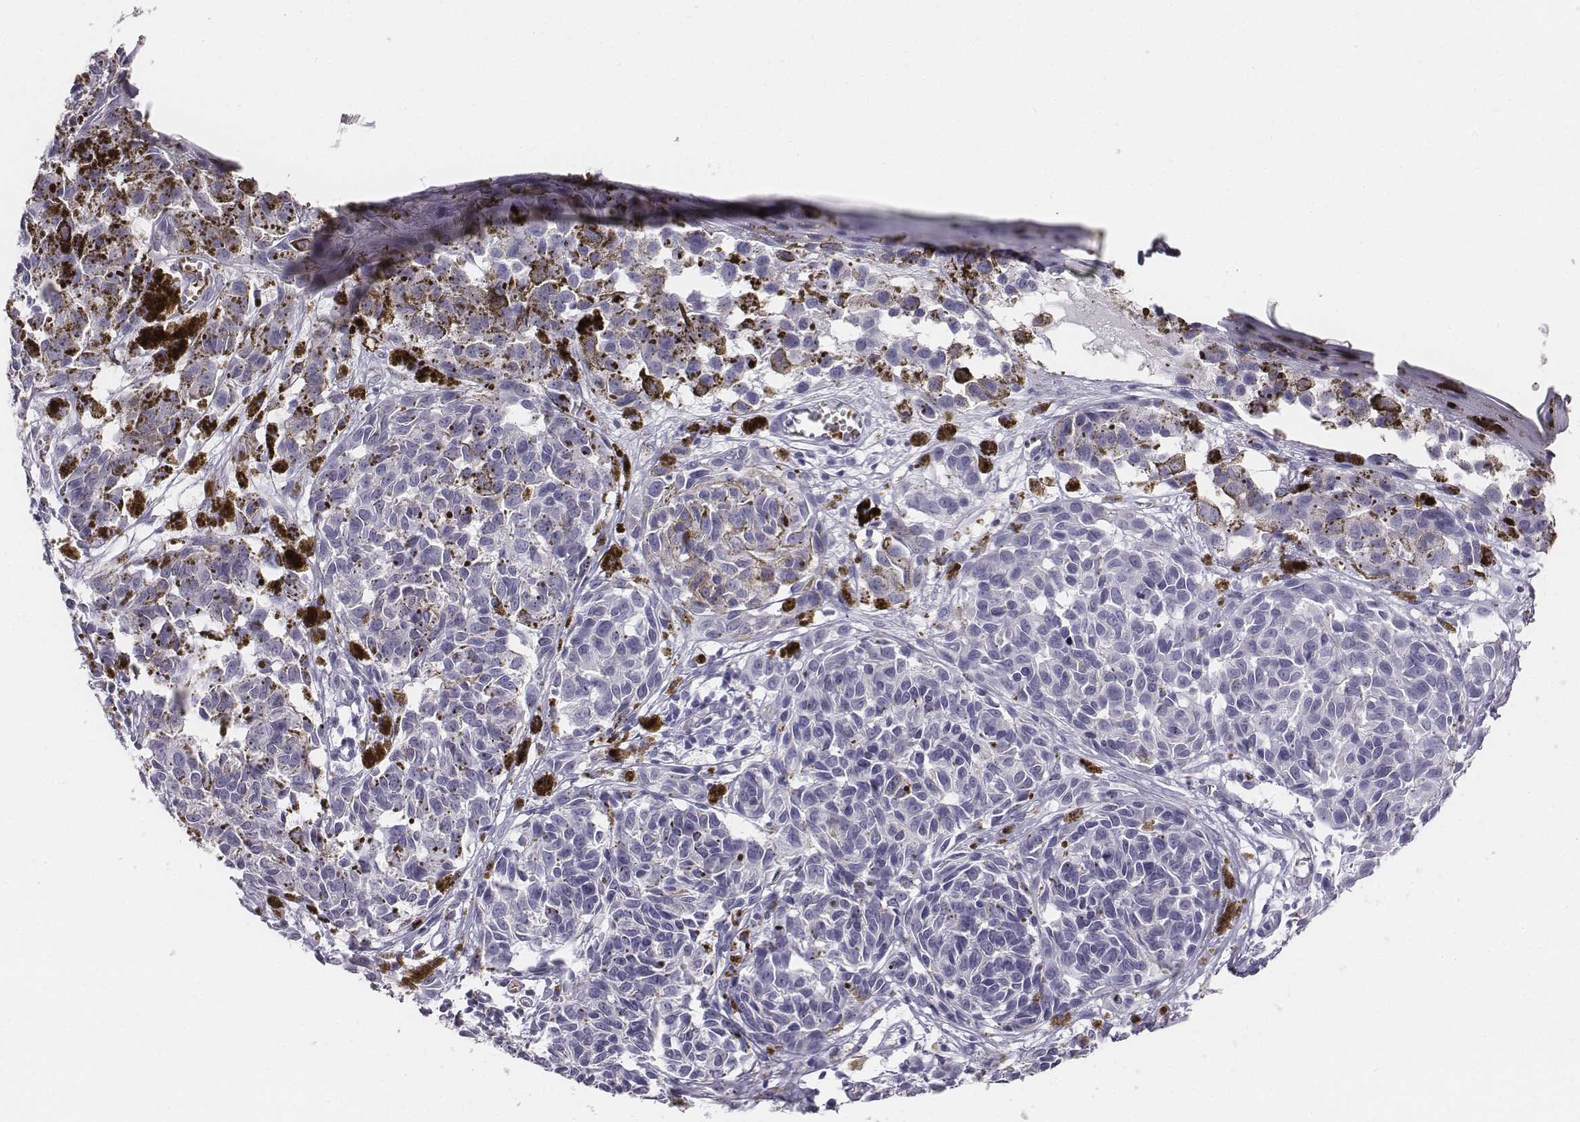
{"staining": {"intensity": "negative", "quantity": "none", "location": "none"}, "tissue": "melanoma", "cell_type": "Tumor cells", "image_type": "cancer", "snomed": [{"axis": "morphology", "description": "Malignant melanoma, NOS"}, {"axis": "topography", "description": "Skin"}], "caption": "Immunohistochemistry (IHC) photomicrograph of neoplastic tissue: human melanoma stained with DAB (3,3'-diaminobenzidine) displays no significant protein staining in tumor cells.", "gene": "HBZ", "patient": {"sex": "female", "age": 38}}